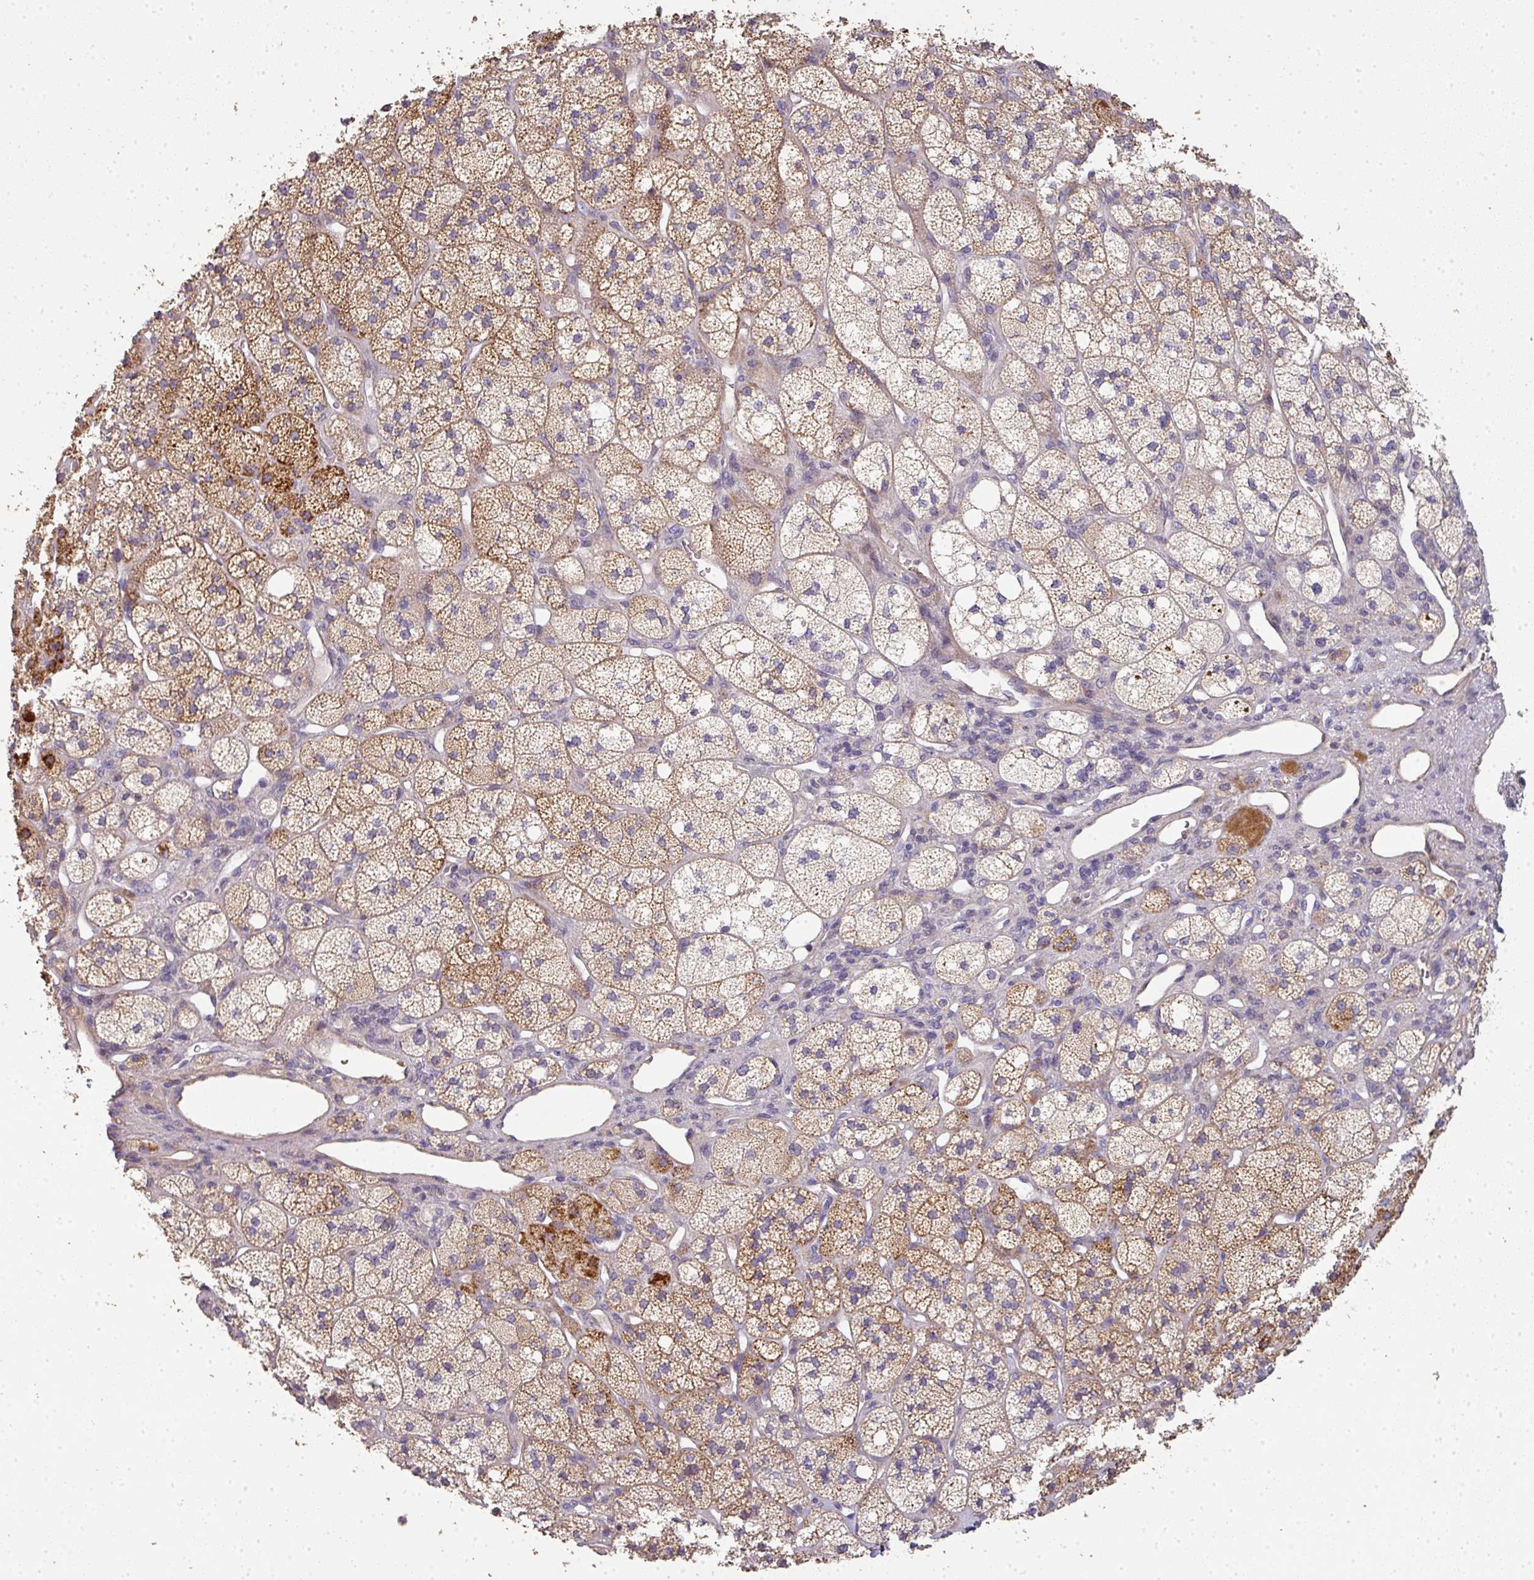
{"staining": {"intensity": "moderate", "quantity": "25%-75%", "location": "cytoplasmic/membranous"}, "tissue": "adrenal gland", "cell_type": "Glandular cells", "image_type": "normal", "snomed": [{"axis": "morphology", "description": "Normal tissue, NOS"}, {"axis": "topography", "description": "Adrenal gland"}], "caption": "Immunohistochemistry photomicrograph of benign human adrenal gland stained for a protein (brown), which demonstrates medium levels of moderate cytoplasmic/membranous expression in approximately 25%-75% of glandular cells.", "gene": "PCDH1", "patient": {"sex": "male", "age": 61}}